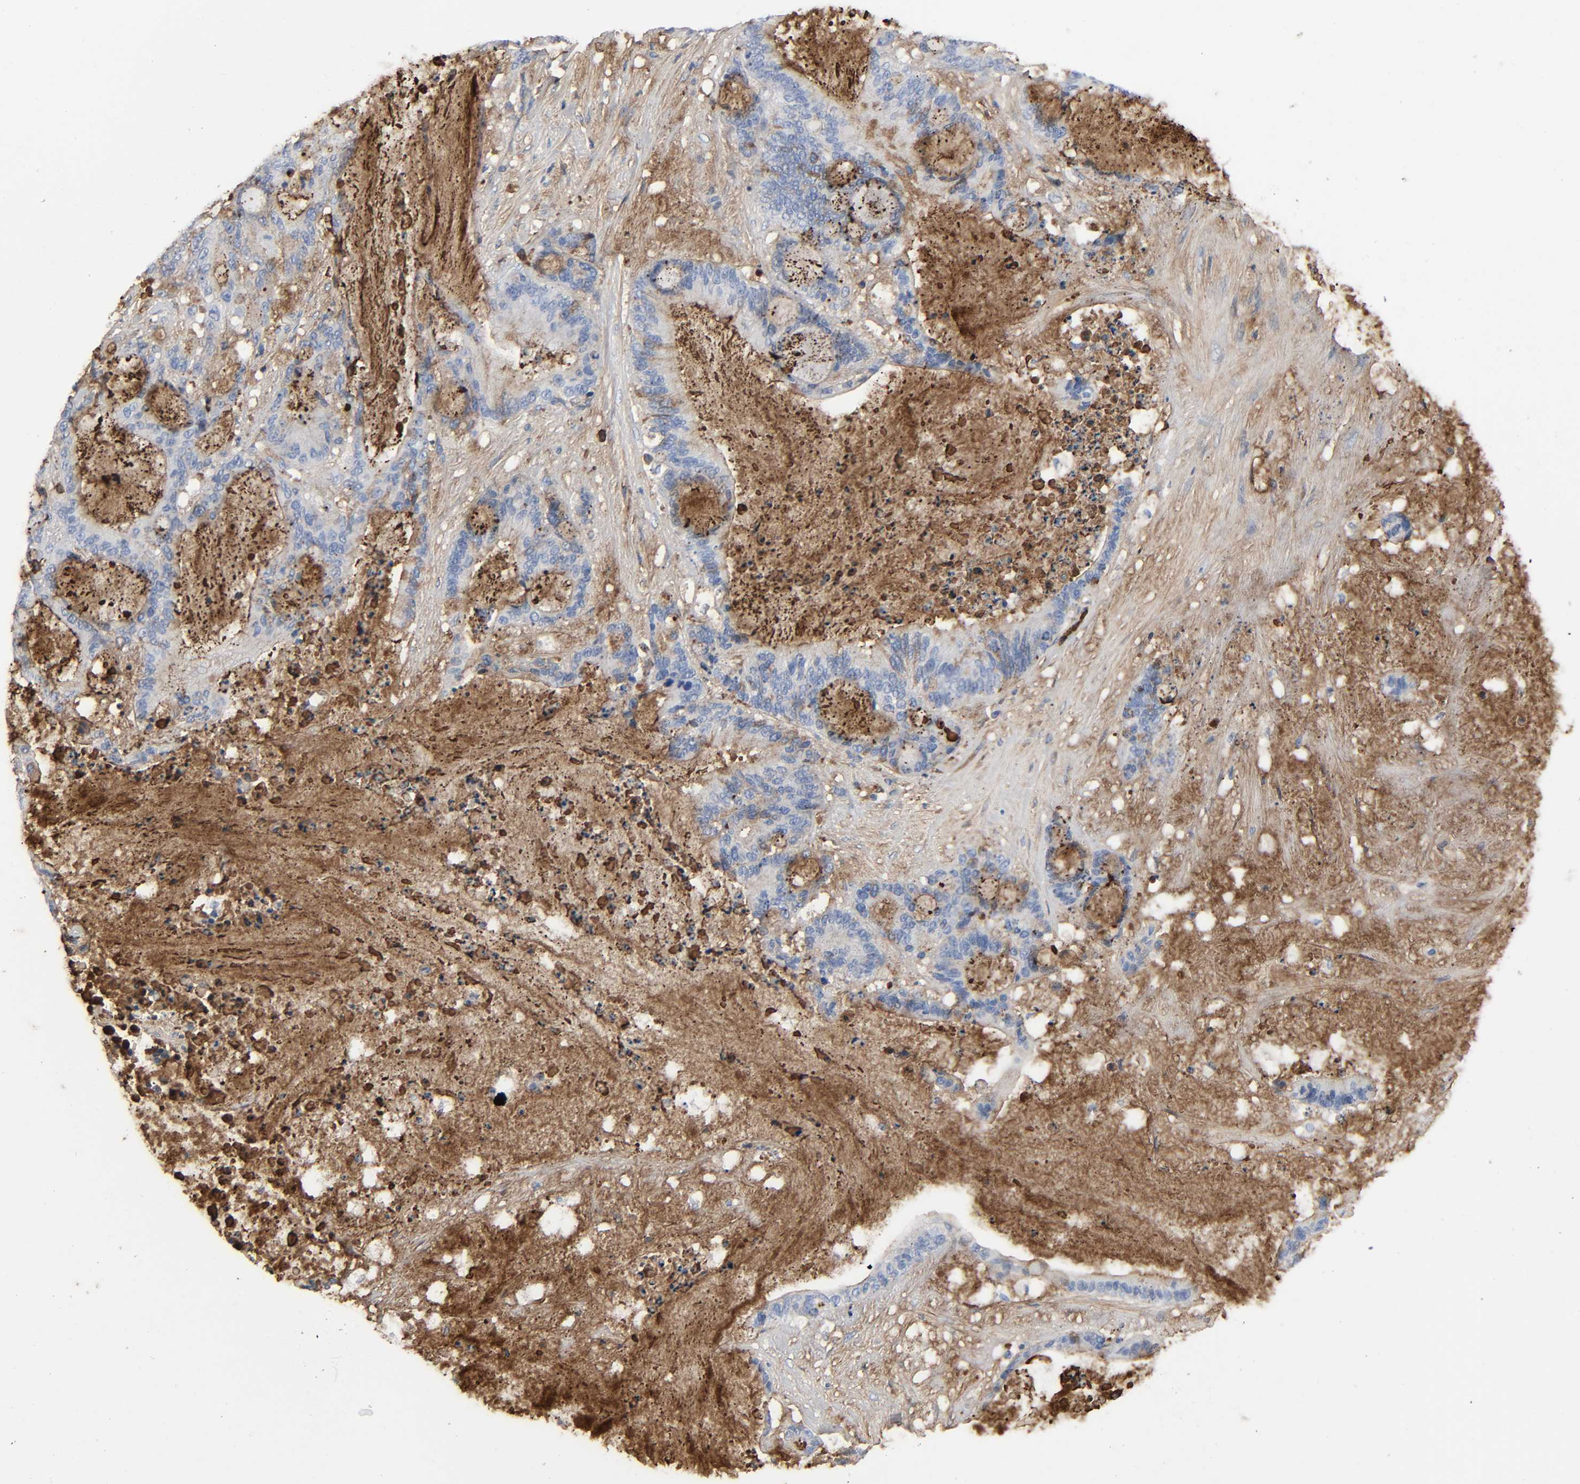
{"staining": {"intensity": "moderate", "quantity": "25%-75%", "location": "cytoplasmic/membranous"}, "tissue": "liver cancer", "cell_type": "Tumor cells", "image_type": "cancer", "snomed": [{"axis": "morphology", "description": "Cholangiocarcinoma"}, {"axis": "topography", "description": "Liver"}], "caption": "IHC staining of liver cancer (cholangiocarcinoma), which displays medium levels of moderate cytoplasmic/membranous expression in approximately 25%-75% of tumor cells indicating moderate cytoplasmic/membranous protein positivity. The staining was performed using DAB (brown) for protein detection and nuclei were counterstained in hematoxylin (blue).", "gene": "C3", "patient": {"sex": "female", "age": 73}}